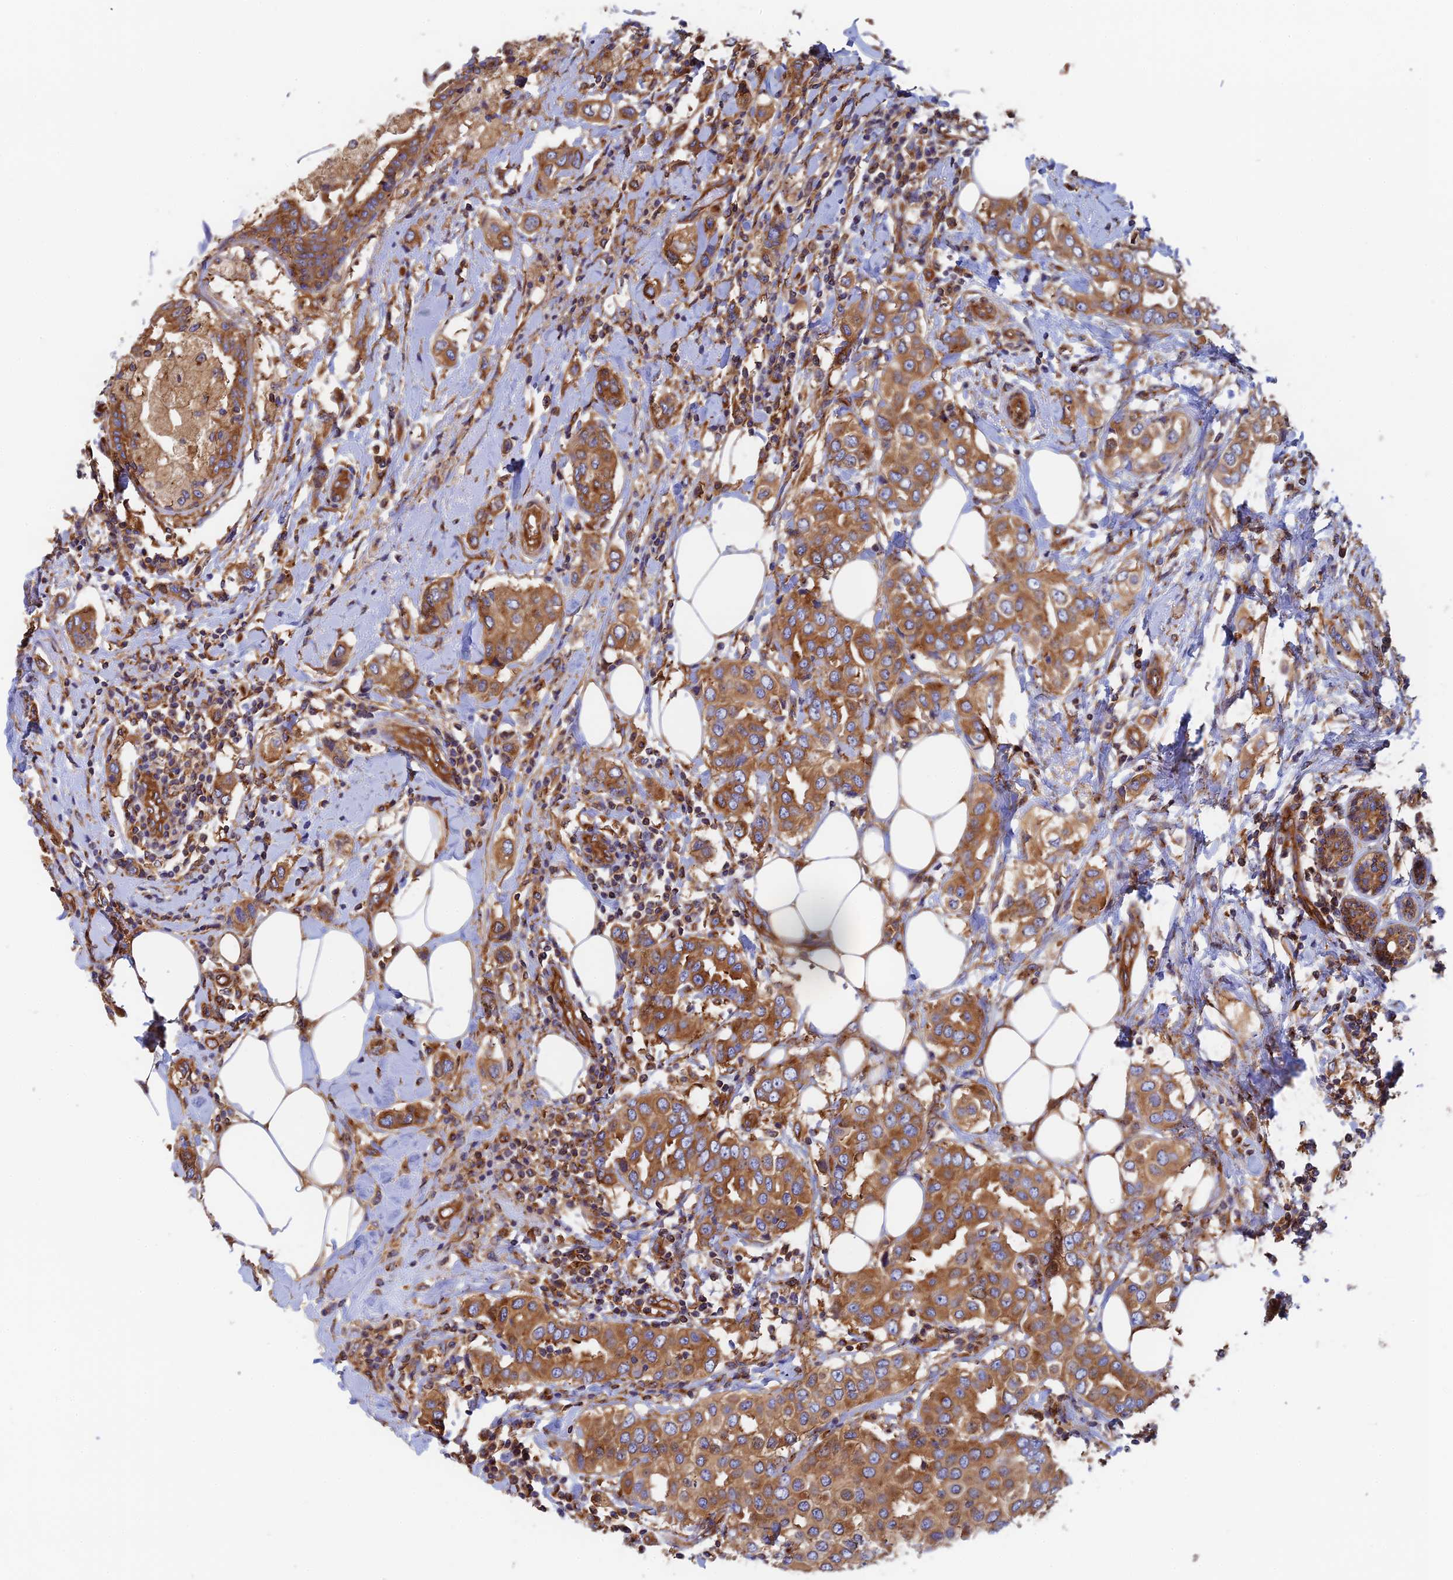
{"staining": {"intensity": "moderate", "quantity": ">75%", "location": "cytoplasmic/membranous"}, "tissue": "breast cancer", "cell_type": "Tumor cells", "image_type": "cancer", "snomed": [{"axis": "morphology", "description": "Lobular carcinoma"}, {"axis": "topography", "description": "Breast"}], "caption": "Moderate cytoplasmic/membranous positivity for a protein is identified in about >75% of tumor cells of breast cancer using immunohistochemistry.", "gene": "DCTN2", "patient": {"sex": "female", "age": 51}}